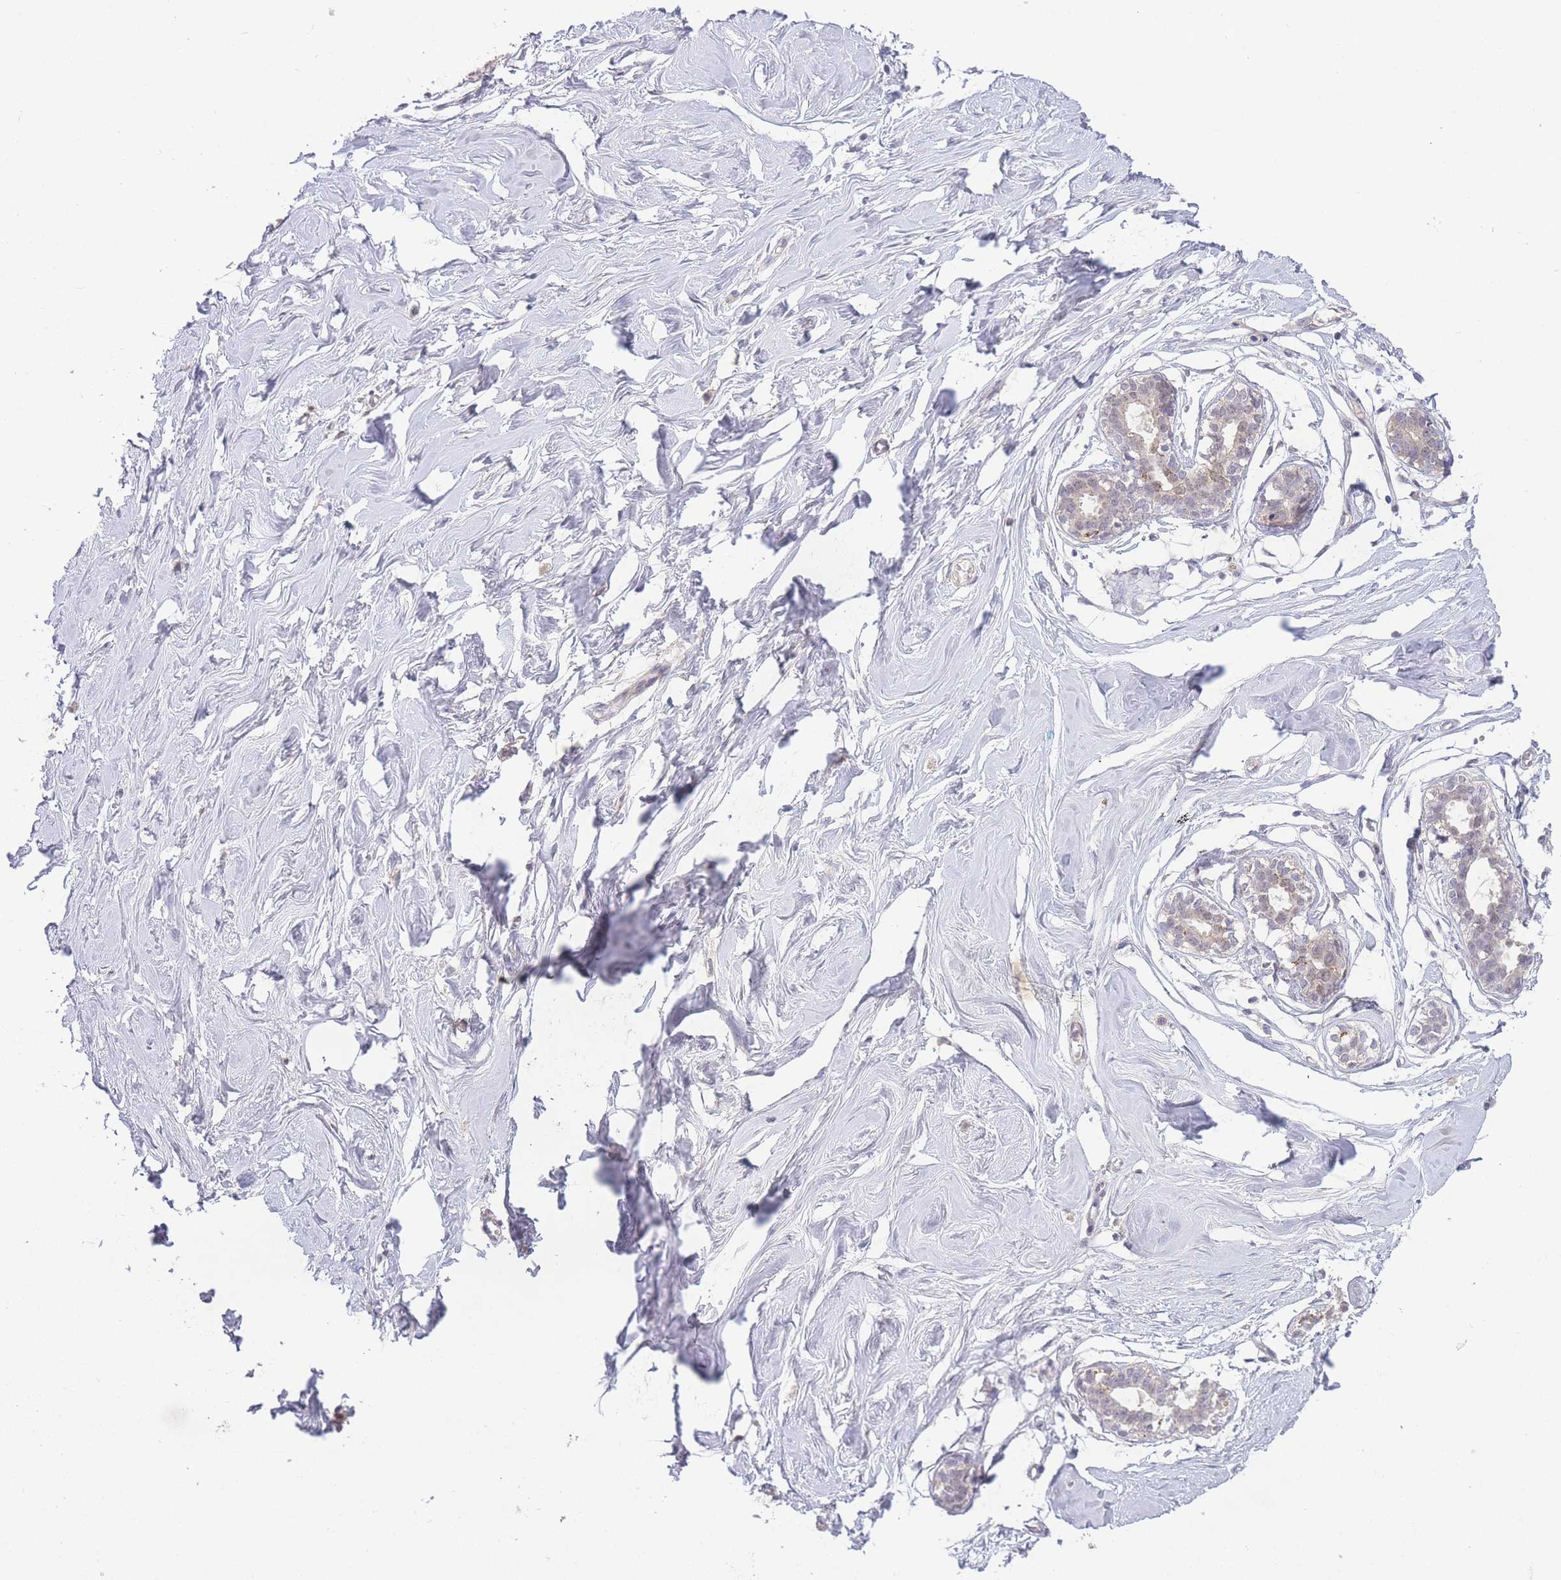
{"staining": {"intensity": "negative", "quantity": "none", "location": "none"}, "tissue": "breast", "cell_type": "Adipocytes", "image_type": "normal", "snomed": [{"axis": "morphology", "description": "Normal tissue, NOS"}, {"axis": "morphology", "description": "Adenoma, NOS"}, {"axis": "topography", "description": "Breast"}], "caption": "IHC histopathology image of unremarkable breast stained for a protein (brown), which reveals no expression in adipocytes. Nuclei are stained in blue.", "gene": "RNF144B", "patient": {"sex": "female", "age": 23}}